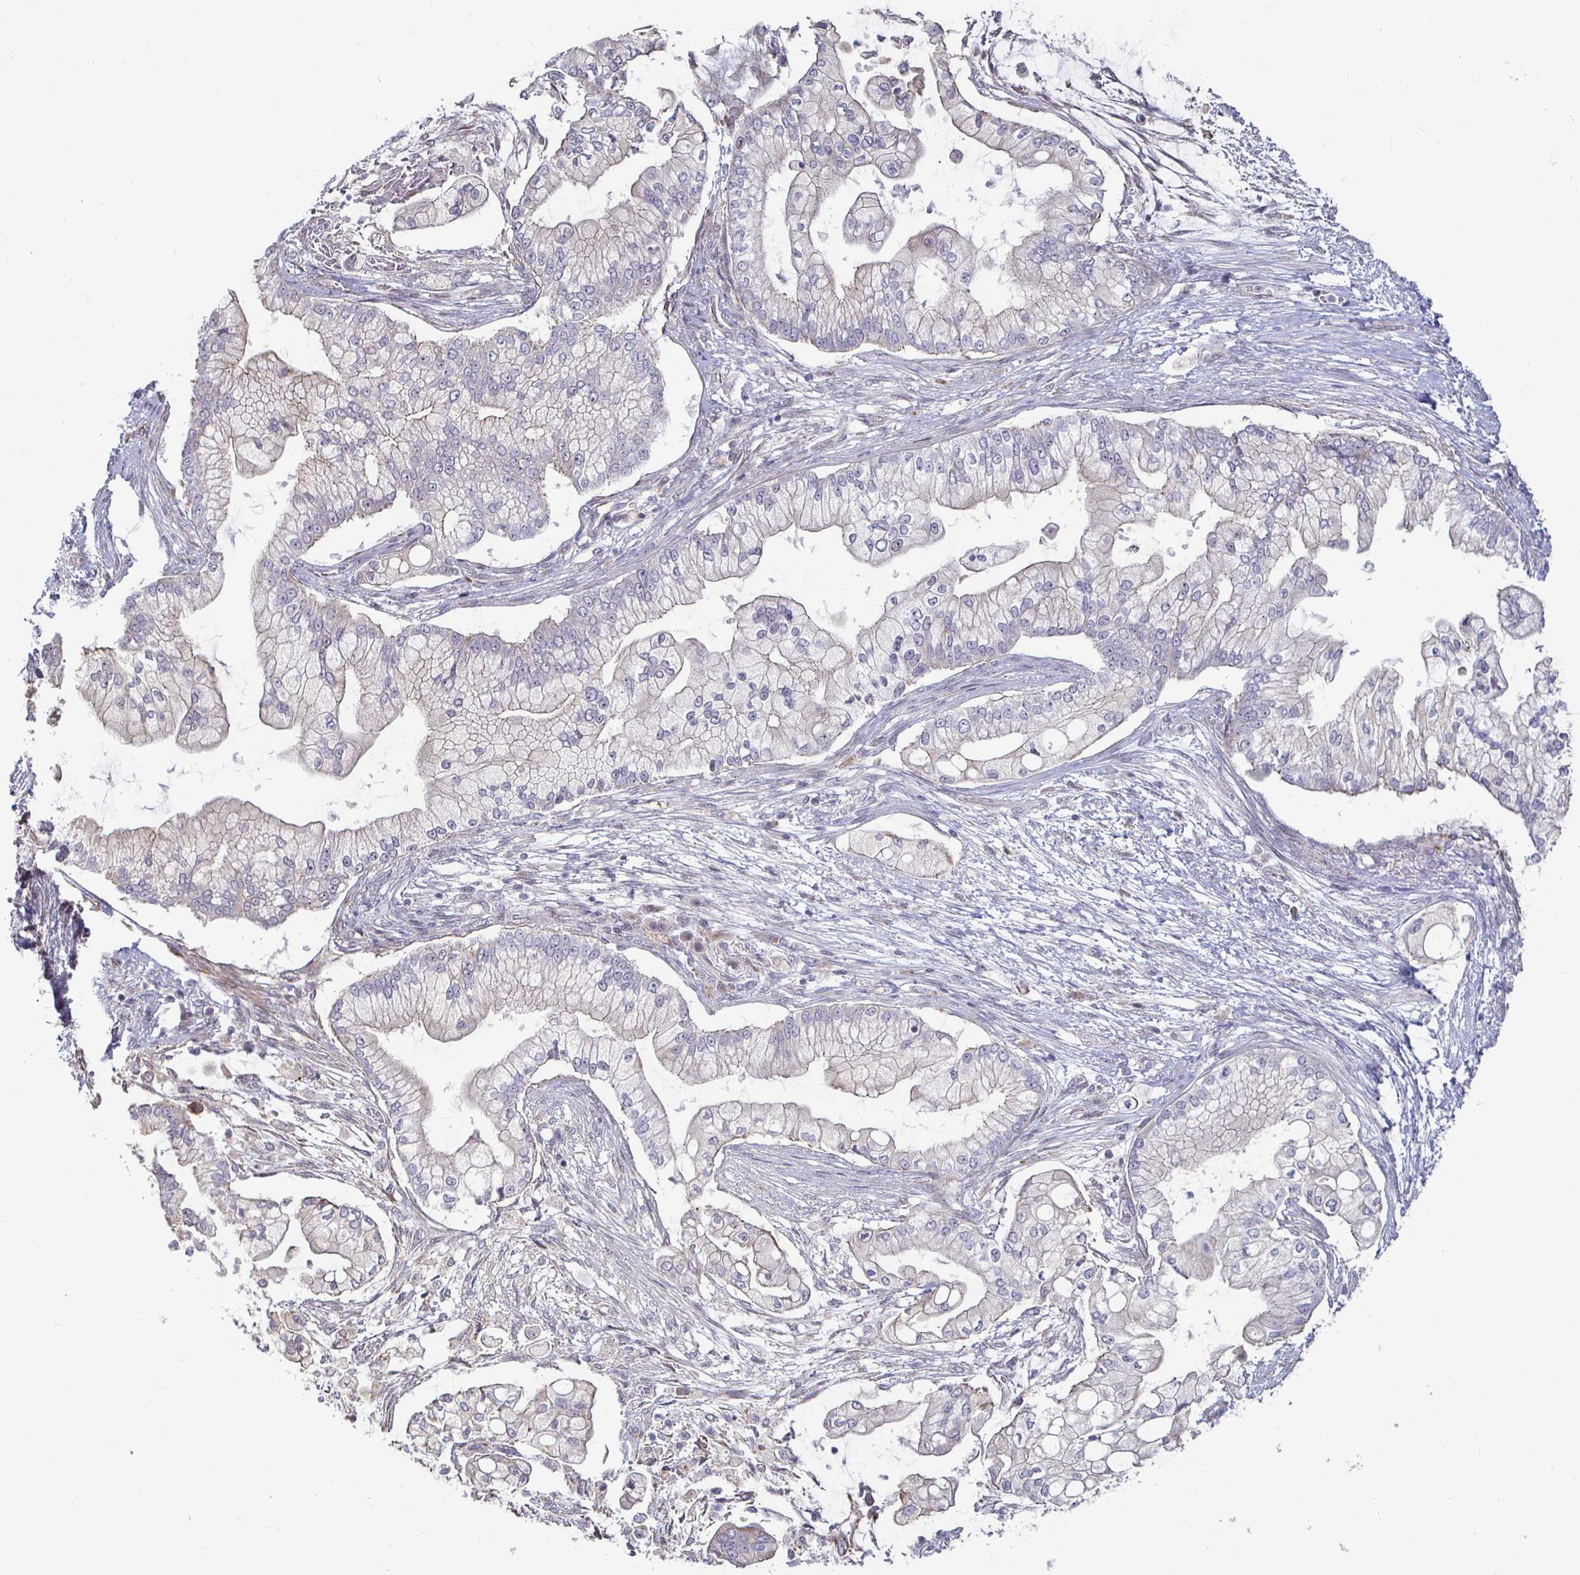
{"staining": {"intensity": "negative", "quantity": "none", "location": "none"}, "tissue": "pancreatic cancer", "cell_type": "Tumor cells", "image_type": "cancer", "snomed": [{"axis": "morphology", "description": "Adenocarcinoma, NOS"}, {"axis": "topography", "description": "Pancreas"}], "caption": "DAB (3,3'-diaminobenzidine) immunohistochemical staining of pancreatic adenocarcinoma exhibits no significant staining in tumor cells.", "gene": "CAPN11", "patient": {"sex": "female", "age": 69}}